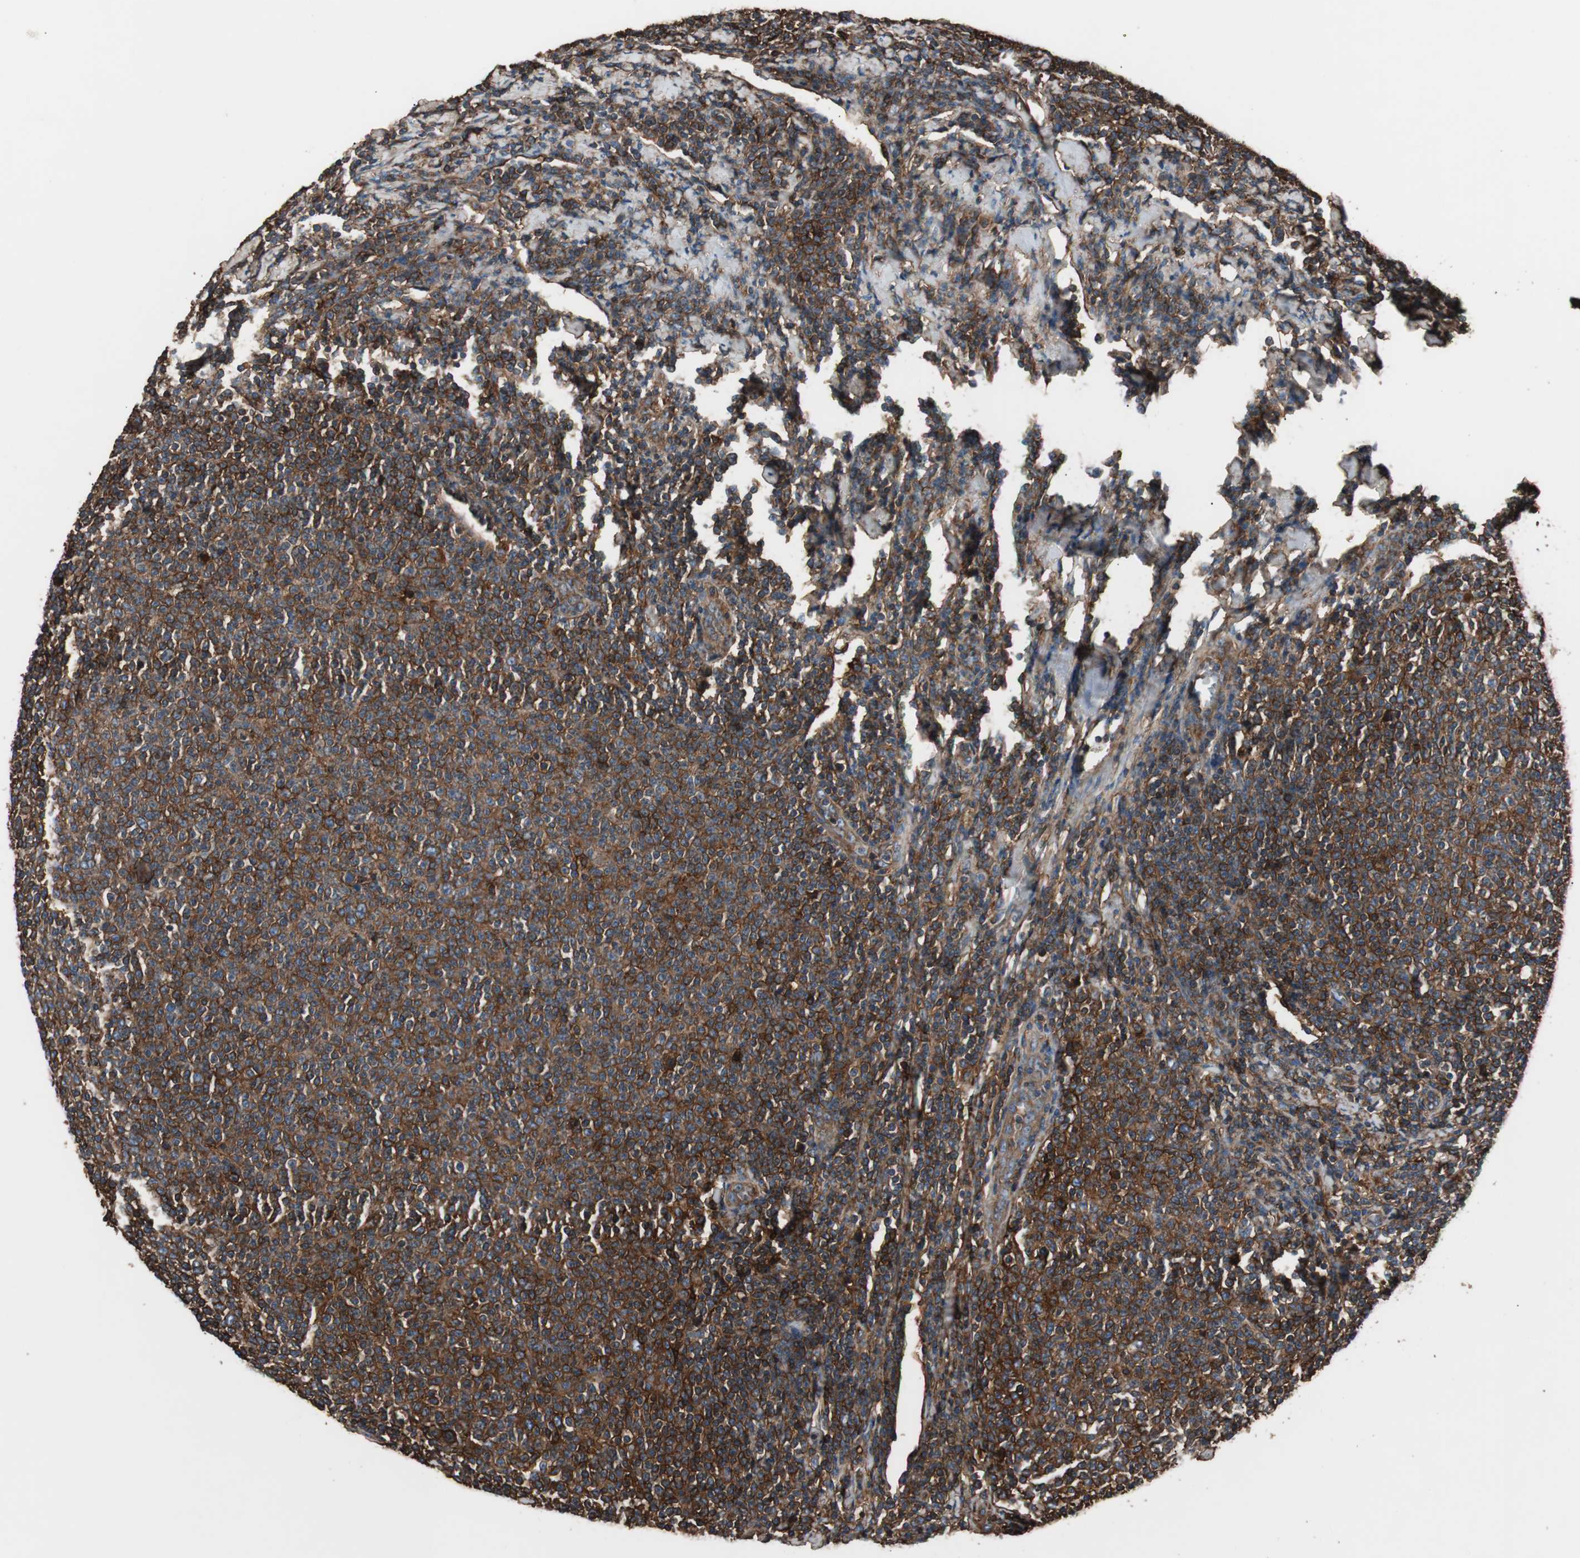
{"staining": {"intensity": "strong", "quantity": ">75%", "location": "cytoplasmic/membranous"}, "tissue": "lymphoma", "cell_type": "Tumor cells", "image_type": "cancer", "snomed": [{"axis": "morphology", "description": "Malignant lymphoma, non-Hodgkin's type, Low grade"}, {"axis": "topography", "description": "Lymph node"}], "caption": "This image exhibits immunohistochemistry staining of lymphoma, with high strong cytoplasmic/membranous expression in approximately >75% of tumor cells.", "gene": "B2M", "patient": {"sex": "male", "age": 66}}